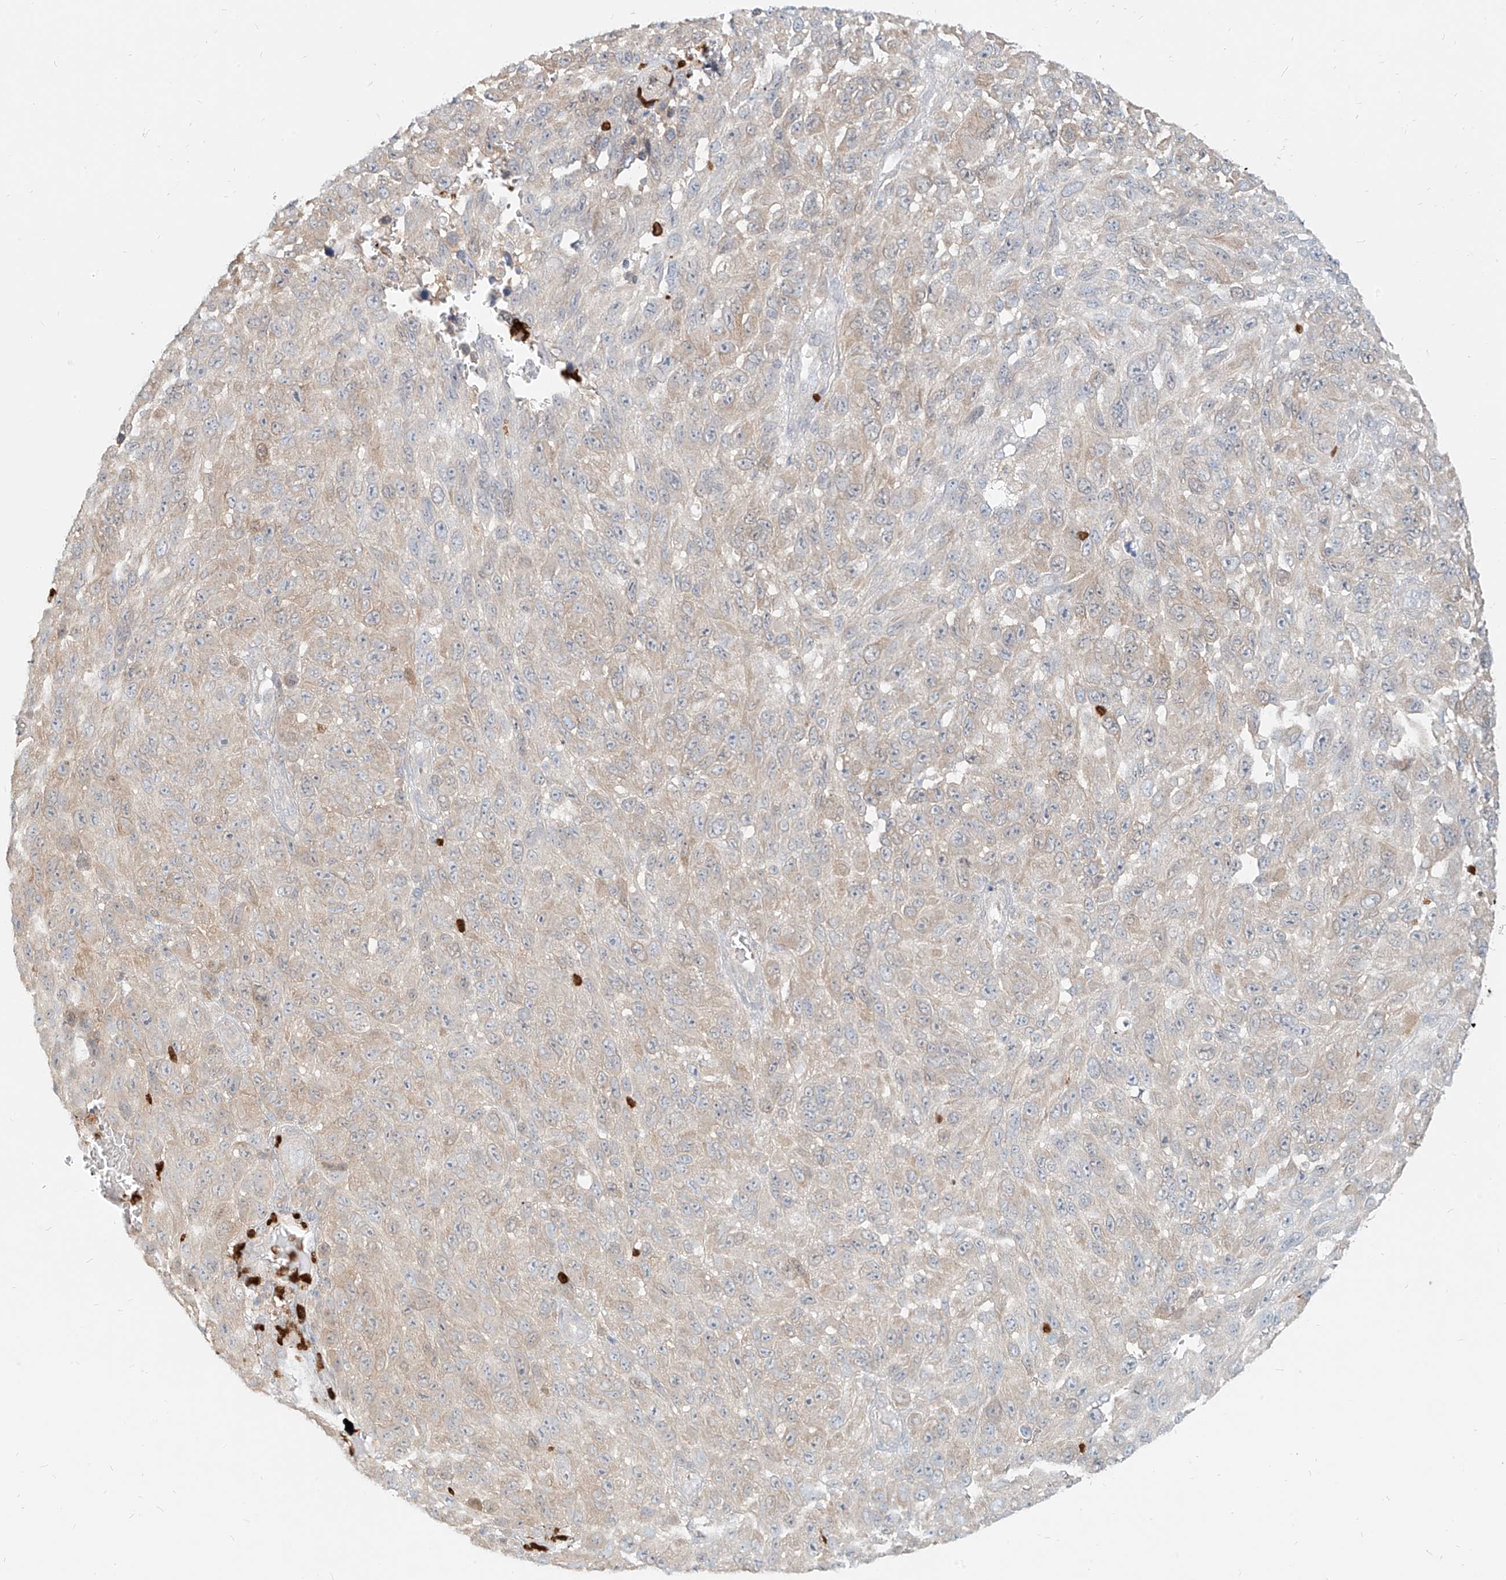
{"staining": {"intensity": "weak", "quantity": "25%-75%", "location": "cytoplasmic/membranous"}, "tissue": "melanoma", "cell_type": "Tumor cells", "image_type": "cancer", "snomed": [{"axis": "morphology", "description": "Malignant melanoma, NOS"}, {"axis": "topography", "description": "Skin"}], "caption": "A brown stain highlights weak cytoplasmic/membranous staining of a protein in human melanoma tumor cells.", "gene": "PGD", "patient": {"sex": "female", "age": 96}}